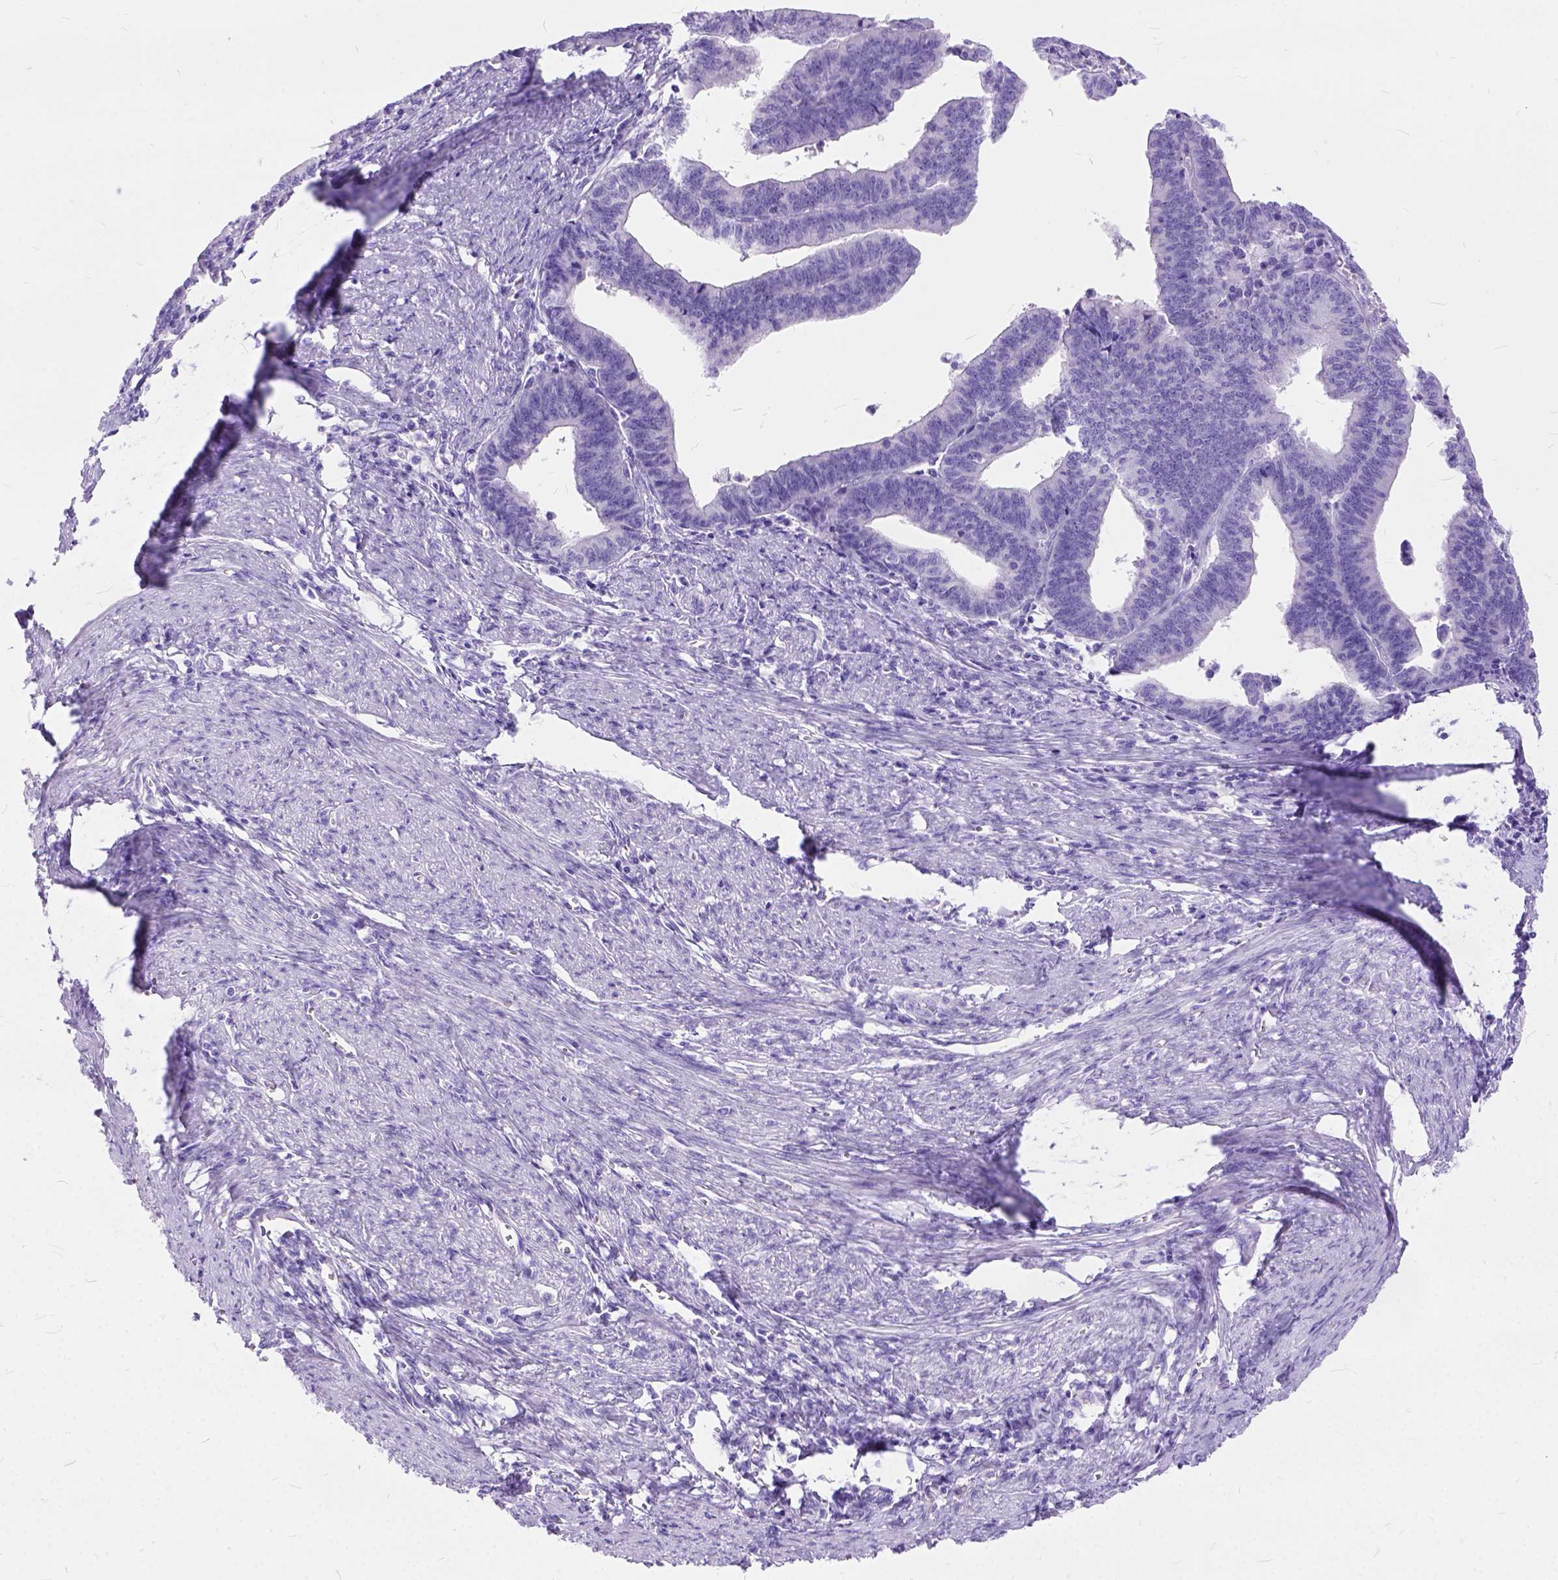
{"staining": {"intensity": "negative", "quantity": "none", "location": "none"}, "tissue": "endometrial cancer", "cell_type": "Tumor cells", "image_type": "cancer", "snomed": [{"axis": "morphology", "description": "Adenocarcinoma, NOS"}, {"axis": "topography", "description": "Endometrium"}], "caption": "Tumor cells are negative for protein expression in human endometrial cancer.", "gene": "C1QTNF3", "patient": {"sex": "female", "age": 65}}